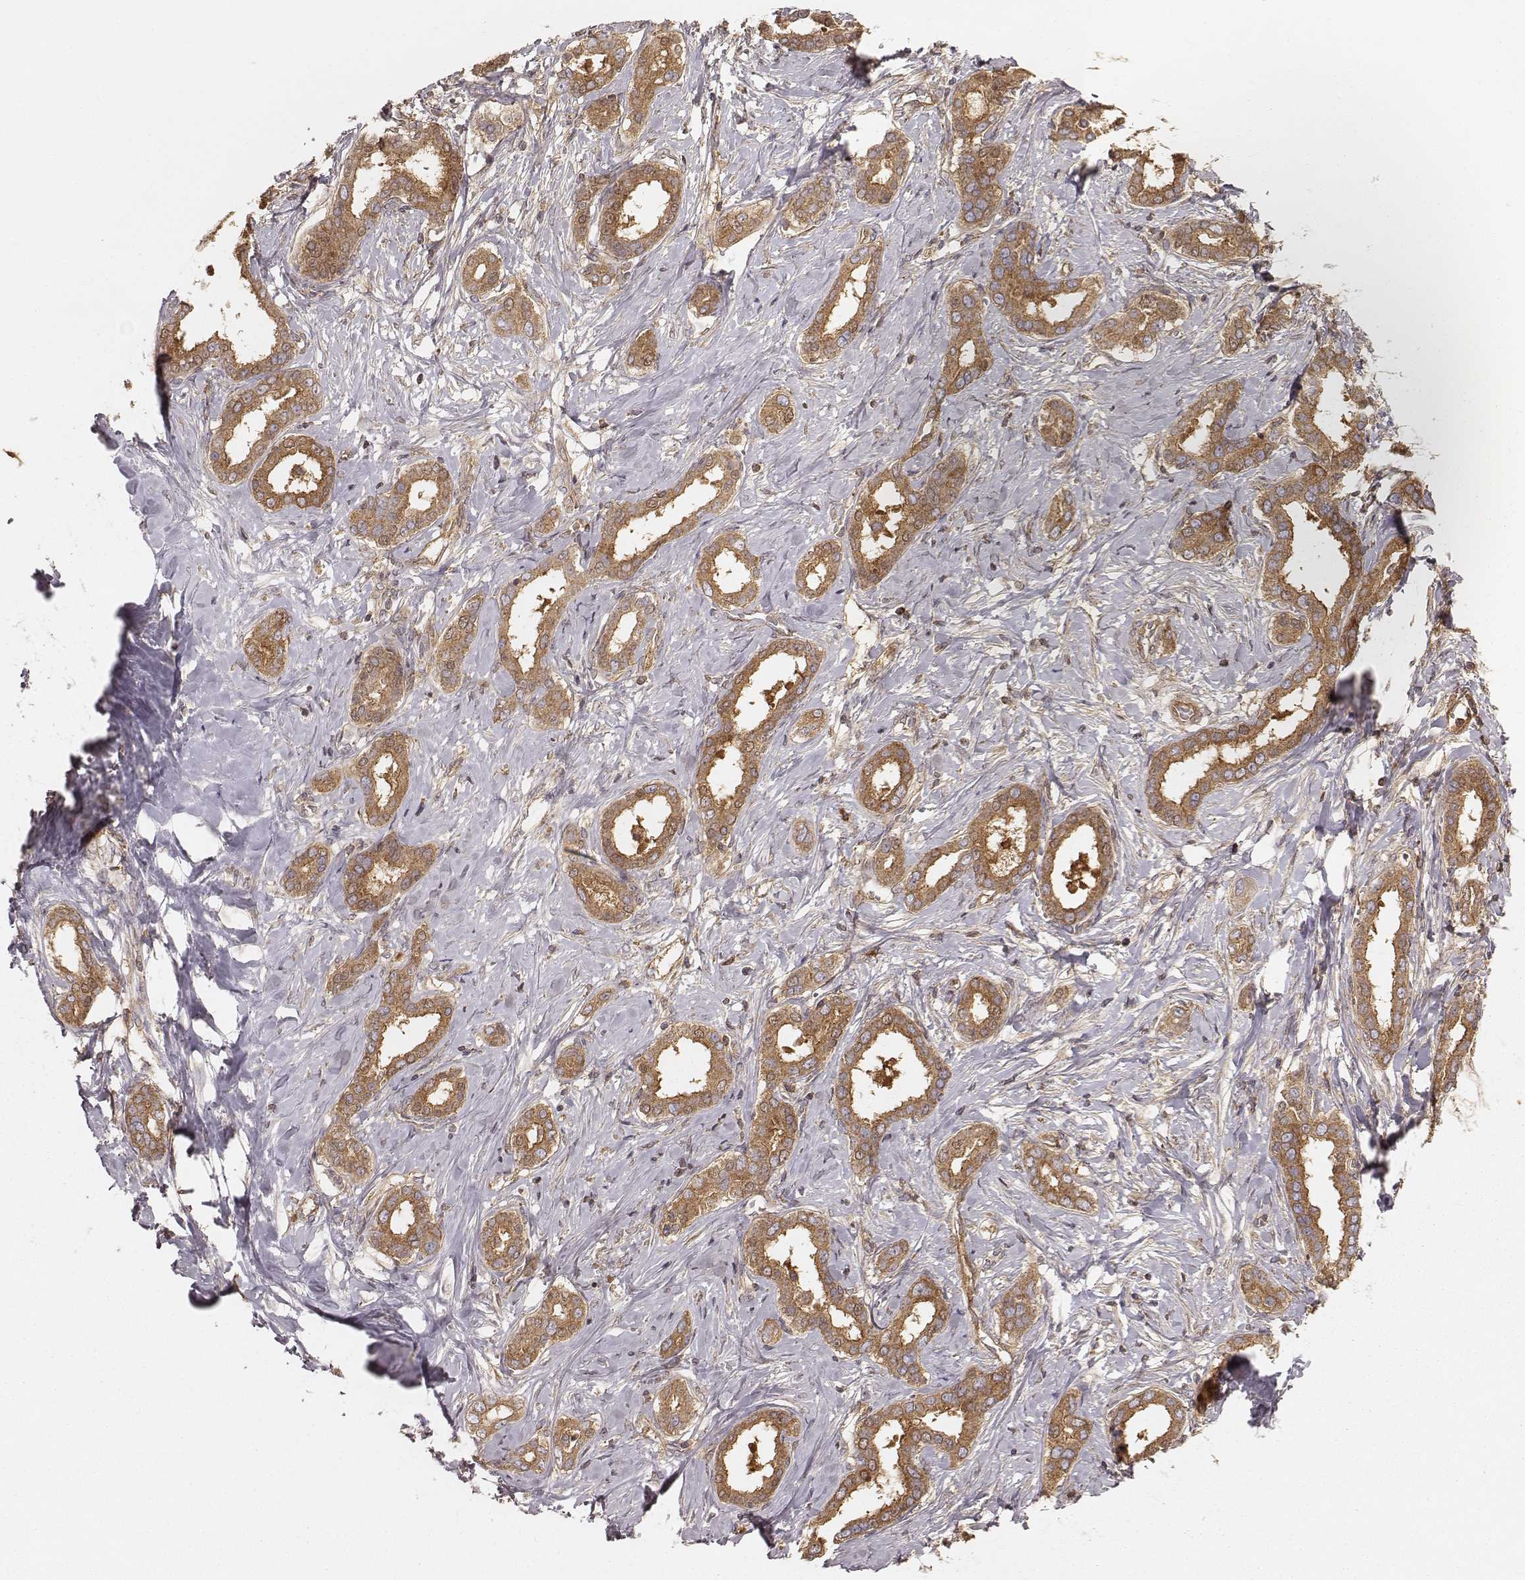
{"staining": {"intensity": "strong", "quantity": ">75%", "location": "cytoplasmic/membranous"}, "tissue": "liver cancer", "cell_type": "Tumor cells", "image_type": "cancer", "snomed": [{"axis": "morphology", "description": "Cholangiocarcinoma"}, {"axis": "topography", "description": "Liver"}], "caption": "Brown immunohistochemical staining in liver cholangiocarcinoma exhibits strong cytoplasmic/membranous expression in approximately >75% of tumor cells.", "gene": "CARS1", "patient": {"sex": "female", "age": 47}}